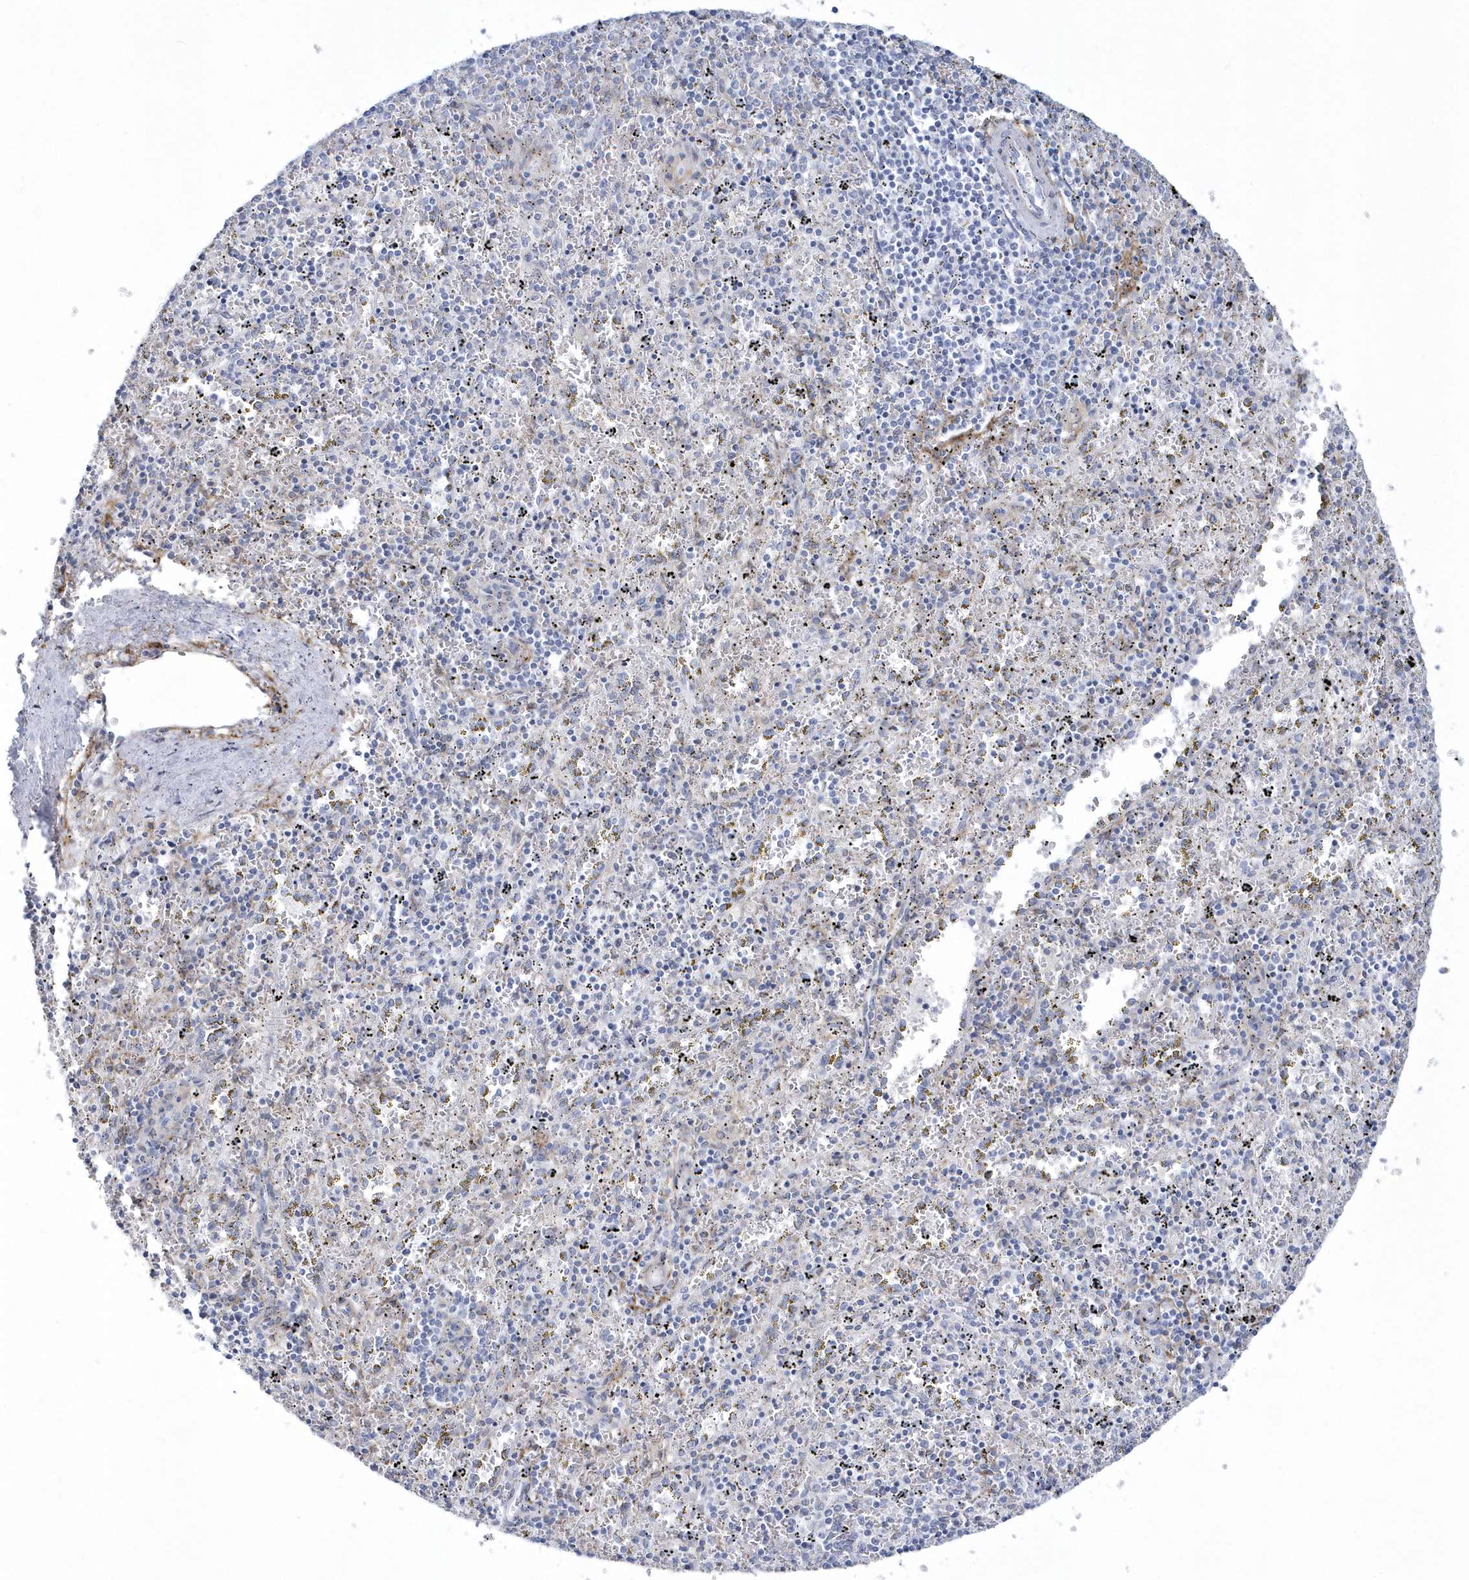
{"staining": {"intensity": "negative", "quantity": "none", "location": "none"}, "tissue": "spleen", "cell_type": "Cells in red pulp", "image_type": "normal", "snomed": [{"axis": "morphology", "description": "Normal tissue, NOS"}, {"axis": "topography", "description": "Spleen"}], "caption": "A micrograph of spleen stained for a protein exhibits no brown staining in cells in red pulp. Nuclei are stained in blue.", "gene": "WDR27", "patient": {"sex": "male", "age": 11}}